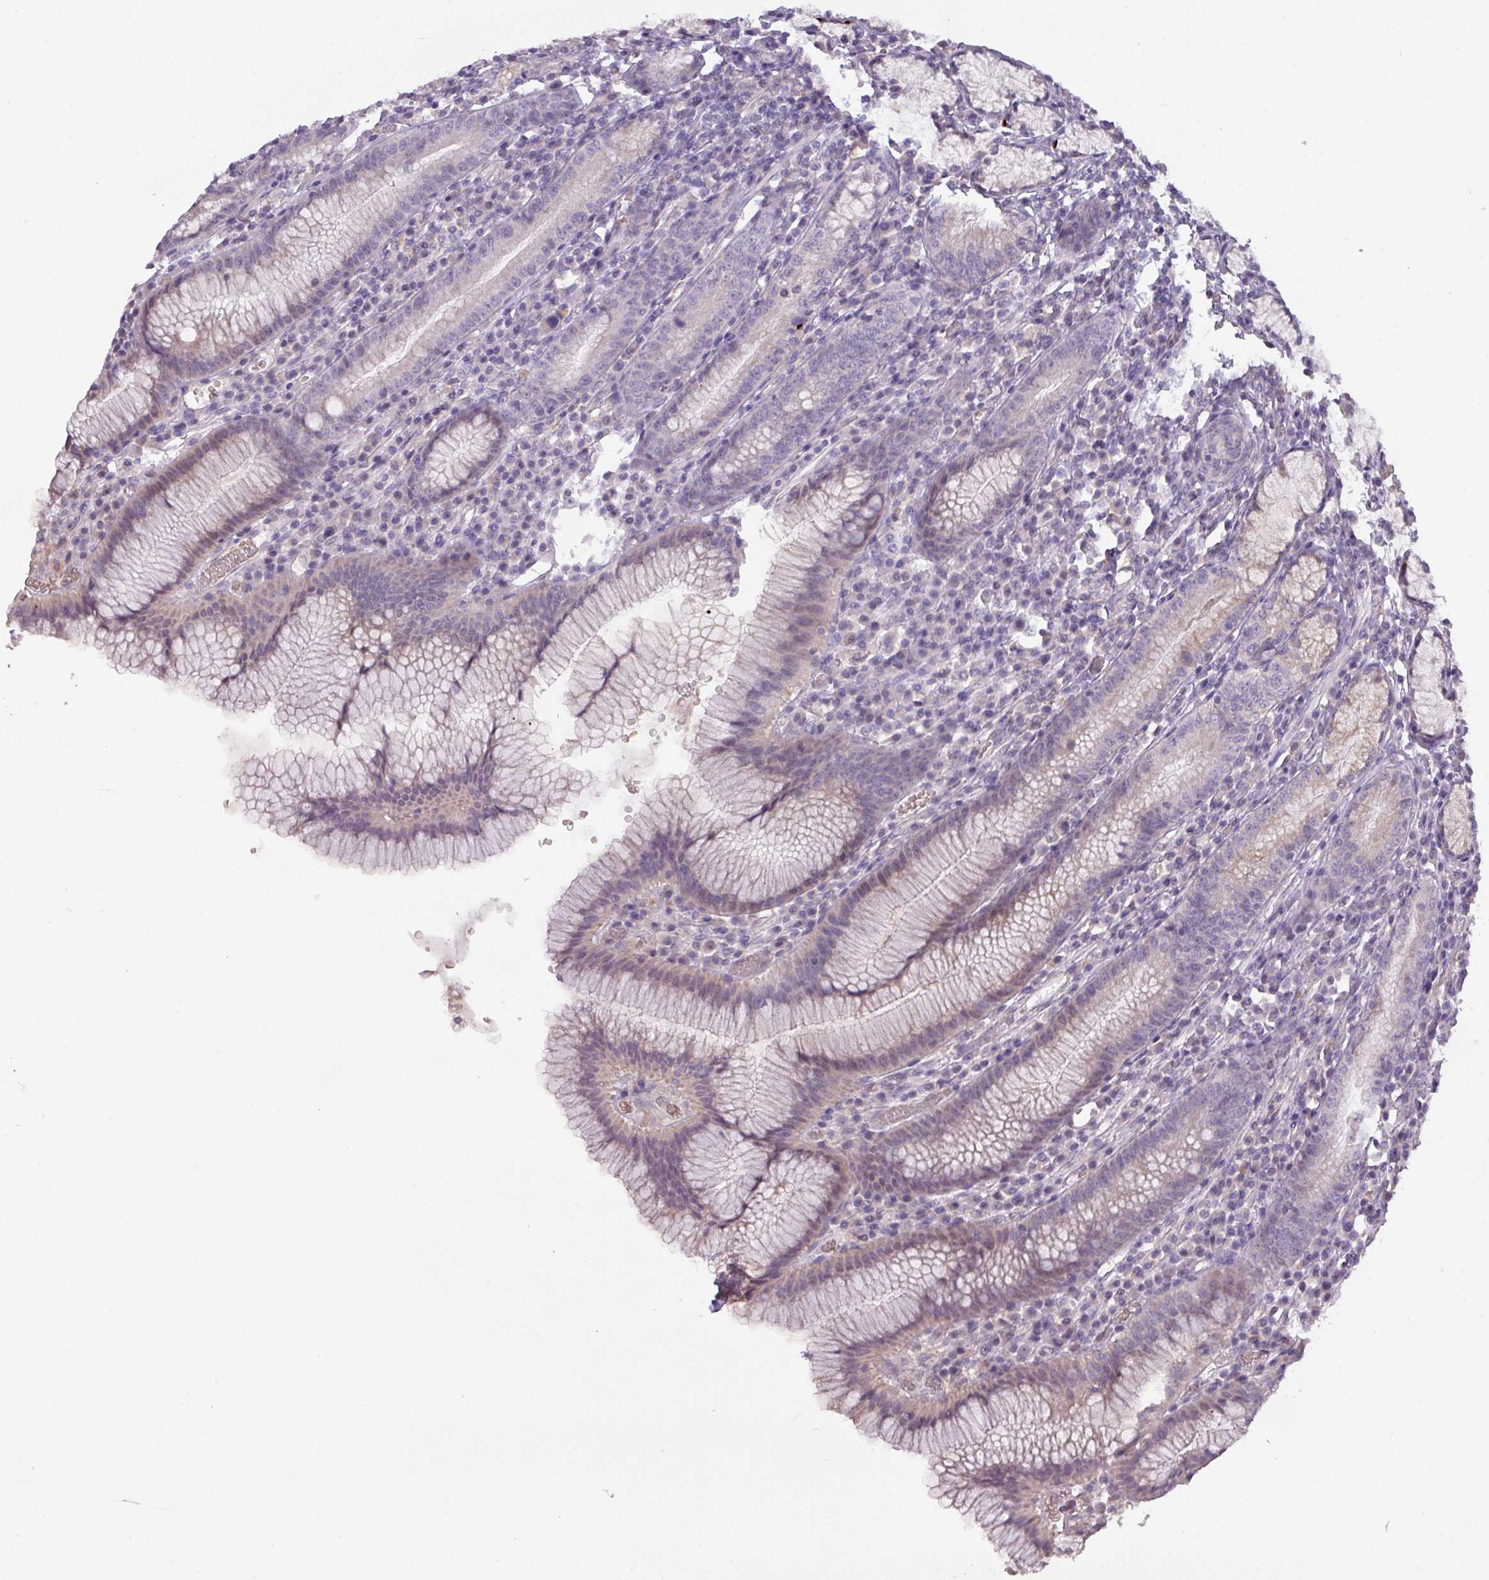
{"staining": {"intensity": "weak", "quantity": "25%-75%", "location": "cytoplasmic/membranous"}, "tissue": "stomach", "cell_type": "Glandular cells", "image_type": "normal", "snomed": [{"axis": "morphology", "description": "Normal tissue, NOS"}, {"axis": "topography", "description": "Stomach"}], "caption": "This photomicrograph demonstrates IHC staining of normal human stomach, with low weak cytoplasmic/membranous expression in approximately 25%-75% of glandular cells.", "gene": "PRADC1", "patient": {"sex": "male", "age": 55}}